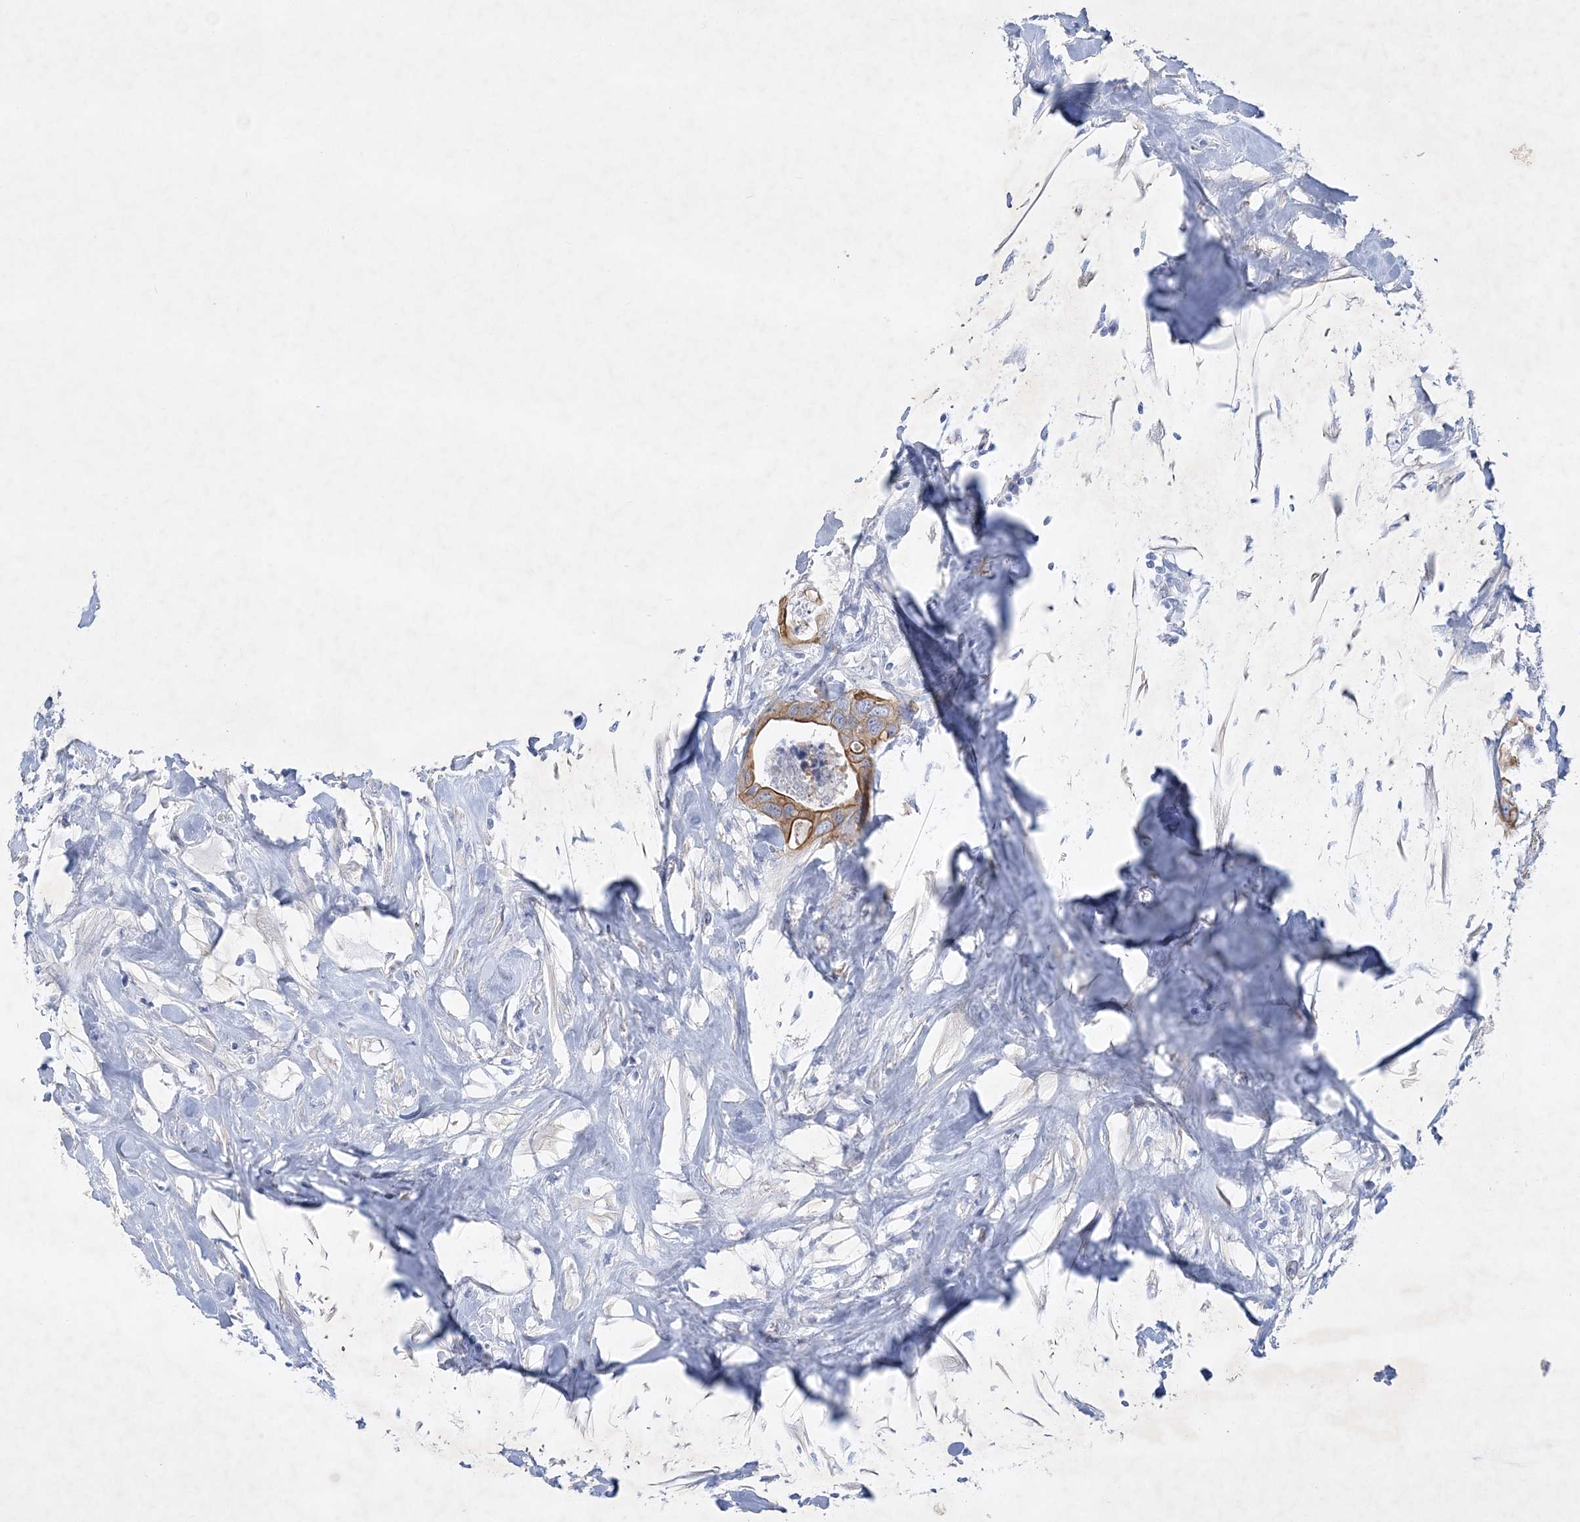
{"staining": {"intensity": "moderate", "quantity": ">75%", "location": "cytoplasmic/membranous"}, "tissue": "colorectal cancer", "cell_type": "Tumor cells", "image_type": "cancer", "snomed": [{"axis": "morphology", "description": "Adenocarcinoma, NOS"}, {"axis": "topography", "description": "Rectum"}], "caption": "Colorectal cancer was stained to show a protein in brown. There is medium levels of moderate cytoplasmic/membranous staining in about >75% of tumor cells.", "gene": "FARSB", "patient": {"sex": "male", "age": 55}}